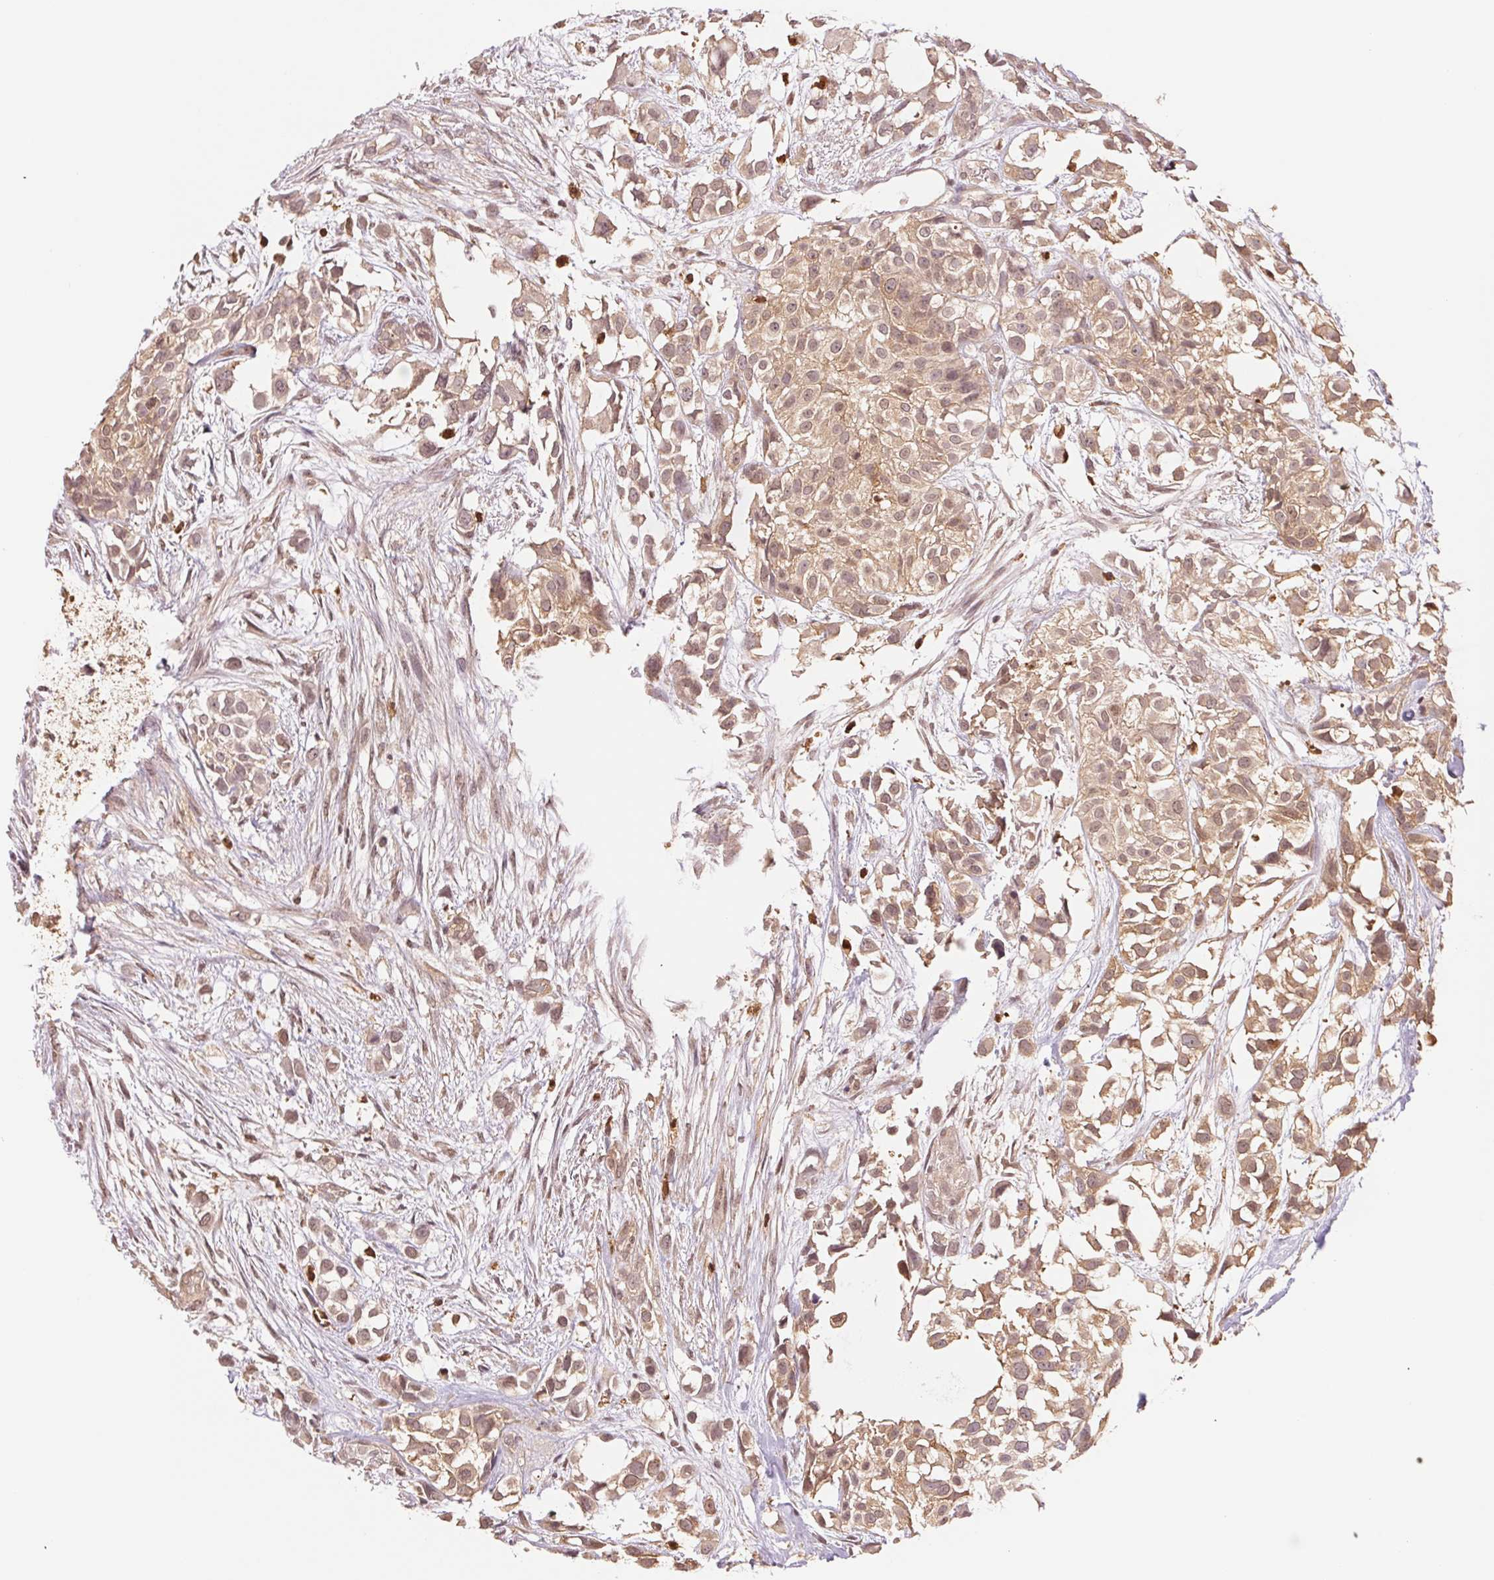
{"staining": {"intensity": "weak", "quantity": ">75%", "location": "cytoplasmic/membranous,nuclear"}, "tissue": "urothelial cancer", "cell_type": "Tumor cells", "image_type": "cancer", "snomed": [{"axis": "morphology", "description": "Urothelial carcinoma, High grade"}, {"axis": "topography", "description": "Urinary bladder"}], "caption": "Tumor cells exhibit low levels of weak cytoplasmic/membranous and nuclear positivity in about >75% of cells in urothelial carcinoma (high-grade). The staining was performed using DAB (3,3'-diaminobenzidine), with brown indicating positive protein expression. Nuclei are stained blue with hematoxylin.", "gene": "CDC123", "patient": {"sex": "male", "age": 56}}